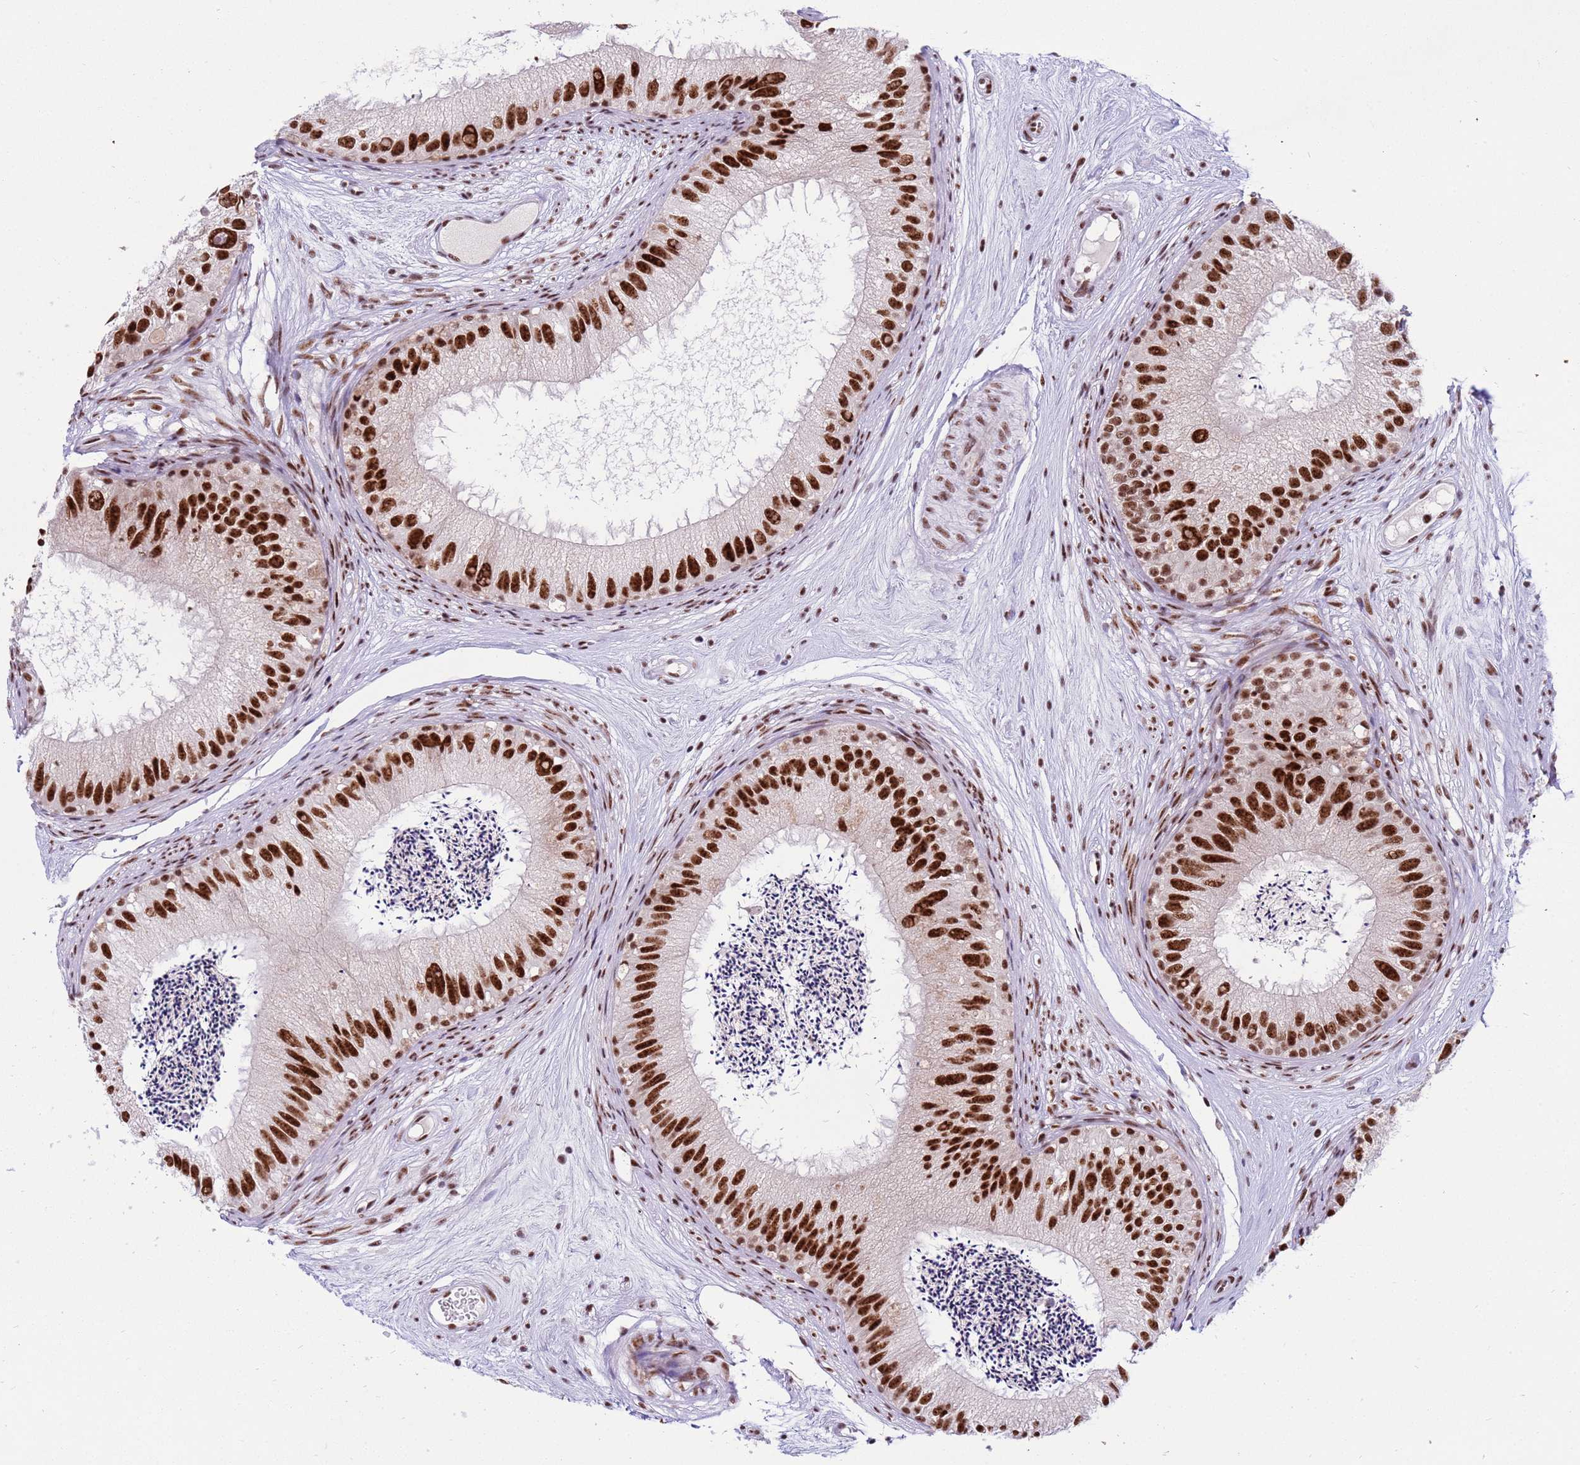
{"staining": {"intensity": "strong", "quantity": ">75%", "location": "nuclear"}, "tissue": "epididymis", "cell_type": "Glandular cells", "image_type": "normal", "snomed": [{"axis": "morphology", "description": "Normal tissue, NOS"}, {"axis": "topography", "description": "Epididymis"}], "caption": "Human epididymis stained for a protein (brown) reveals strong nuclear positive positivity in approximately >75% of glandular cells.", "gene": "THOC2", "patient": {"sex": "male", "age": 77}}